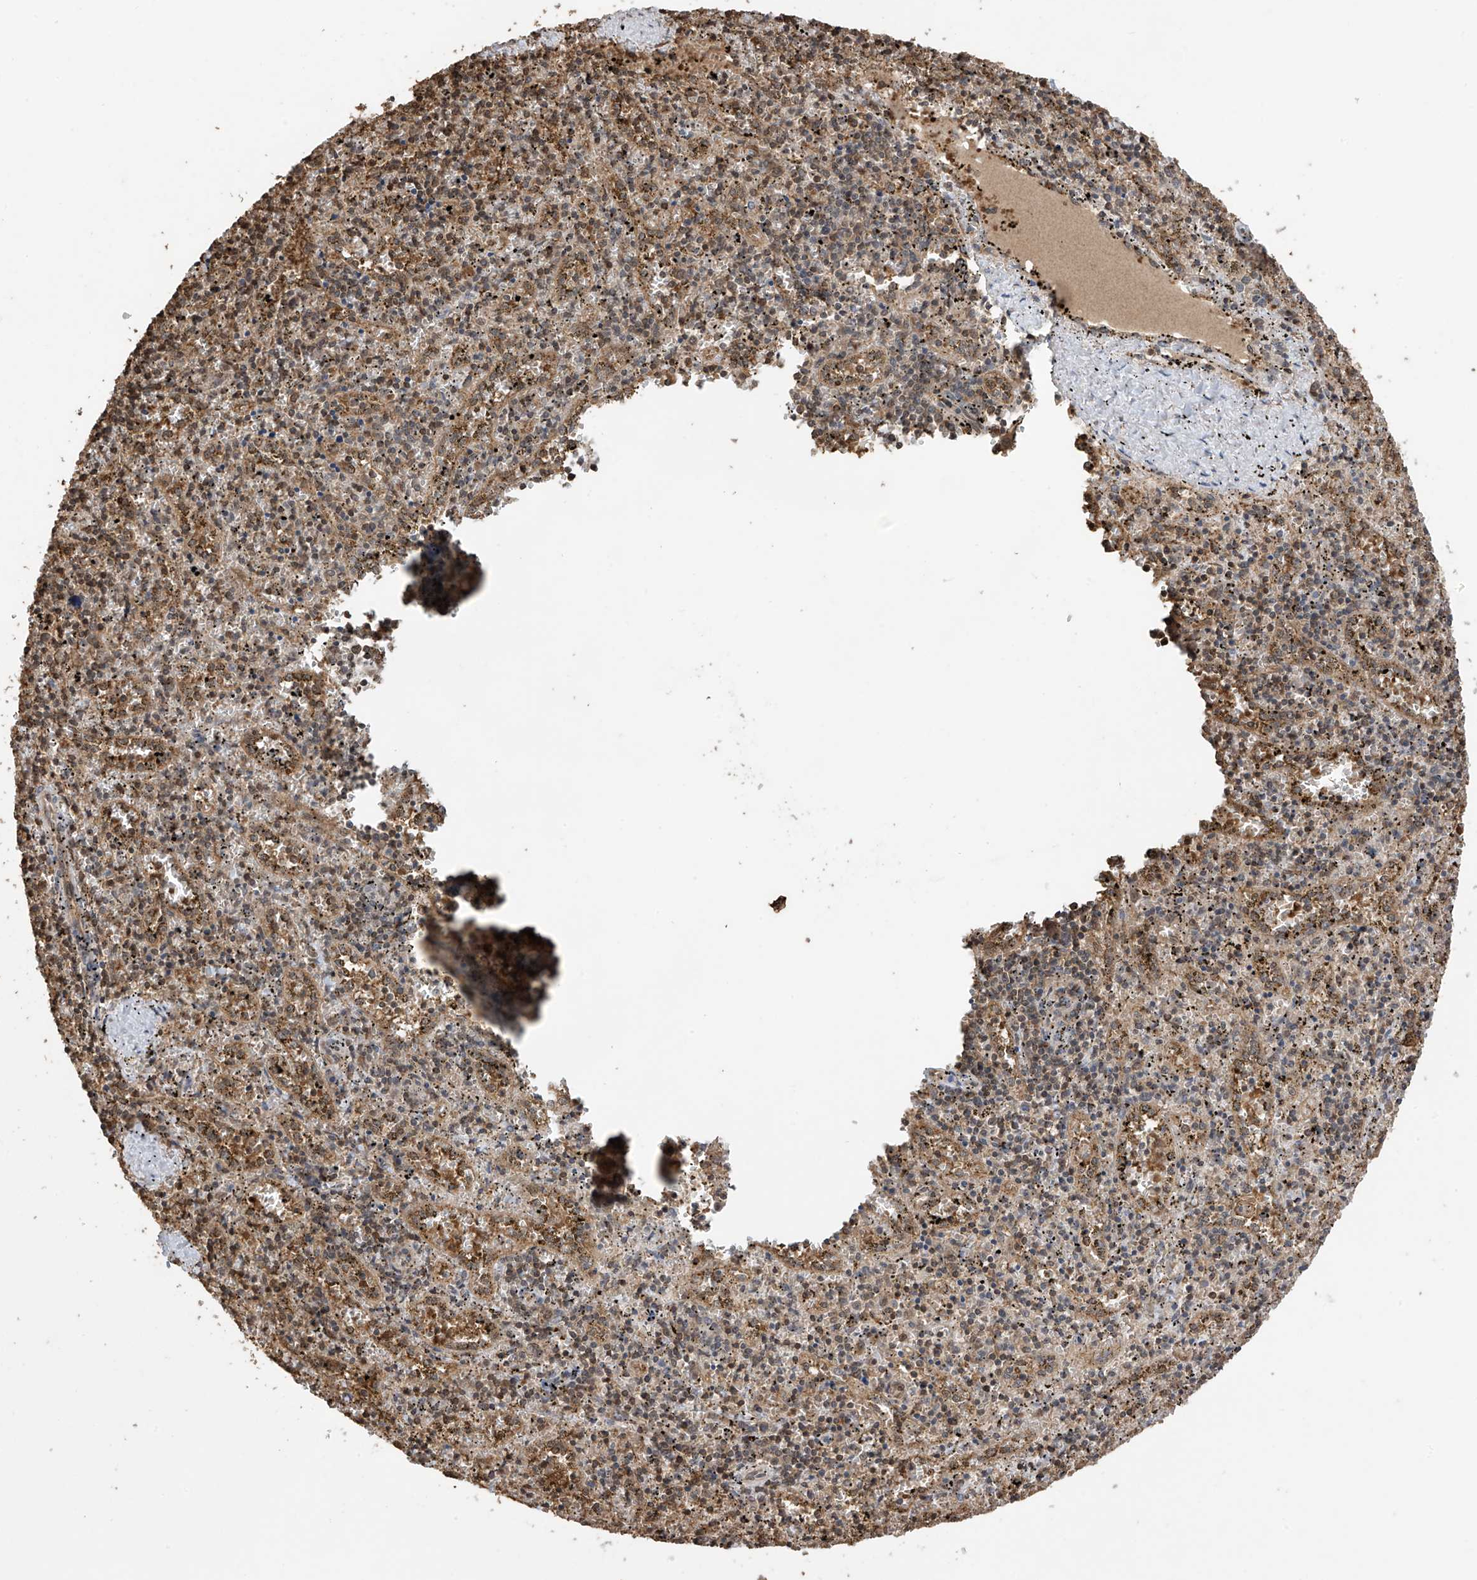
{"staining": {"intensity": "moderate", "quantity": "25%-75%", "location": "cytoplasmic/membranous,nuclear"}, "tissue": "spleen", "cell_type": "Cells in red pulp", "image_type": "normal", "snomed": [{"axis": "morphology", "description": "Normal tissue, NOS"}, {"axis": "topography", "description": "Spleen"}], "caption": "Cells in red pulp demonstrate moderate cytoplasmic/membranous,nuclear expression in about 25%-75% of cells in unremarkable spleen.", "gene": "PNPT1", "patient": {"sex": "male", "age": 11}}